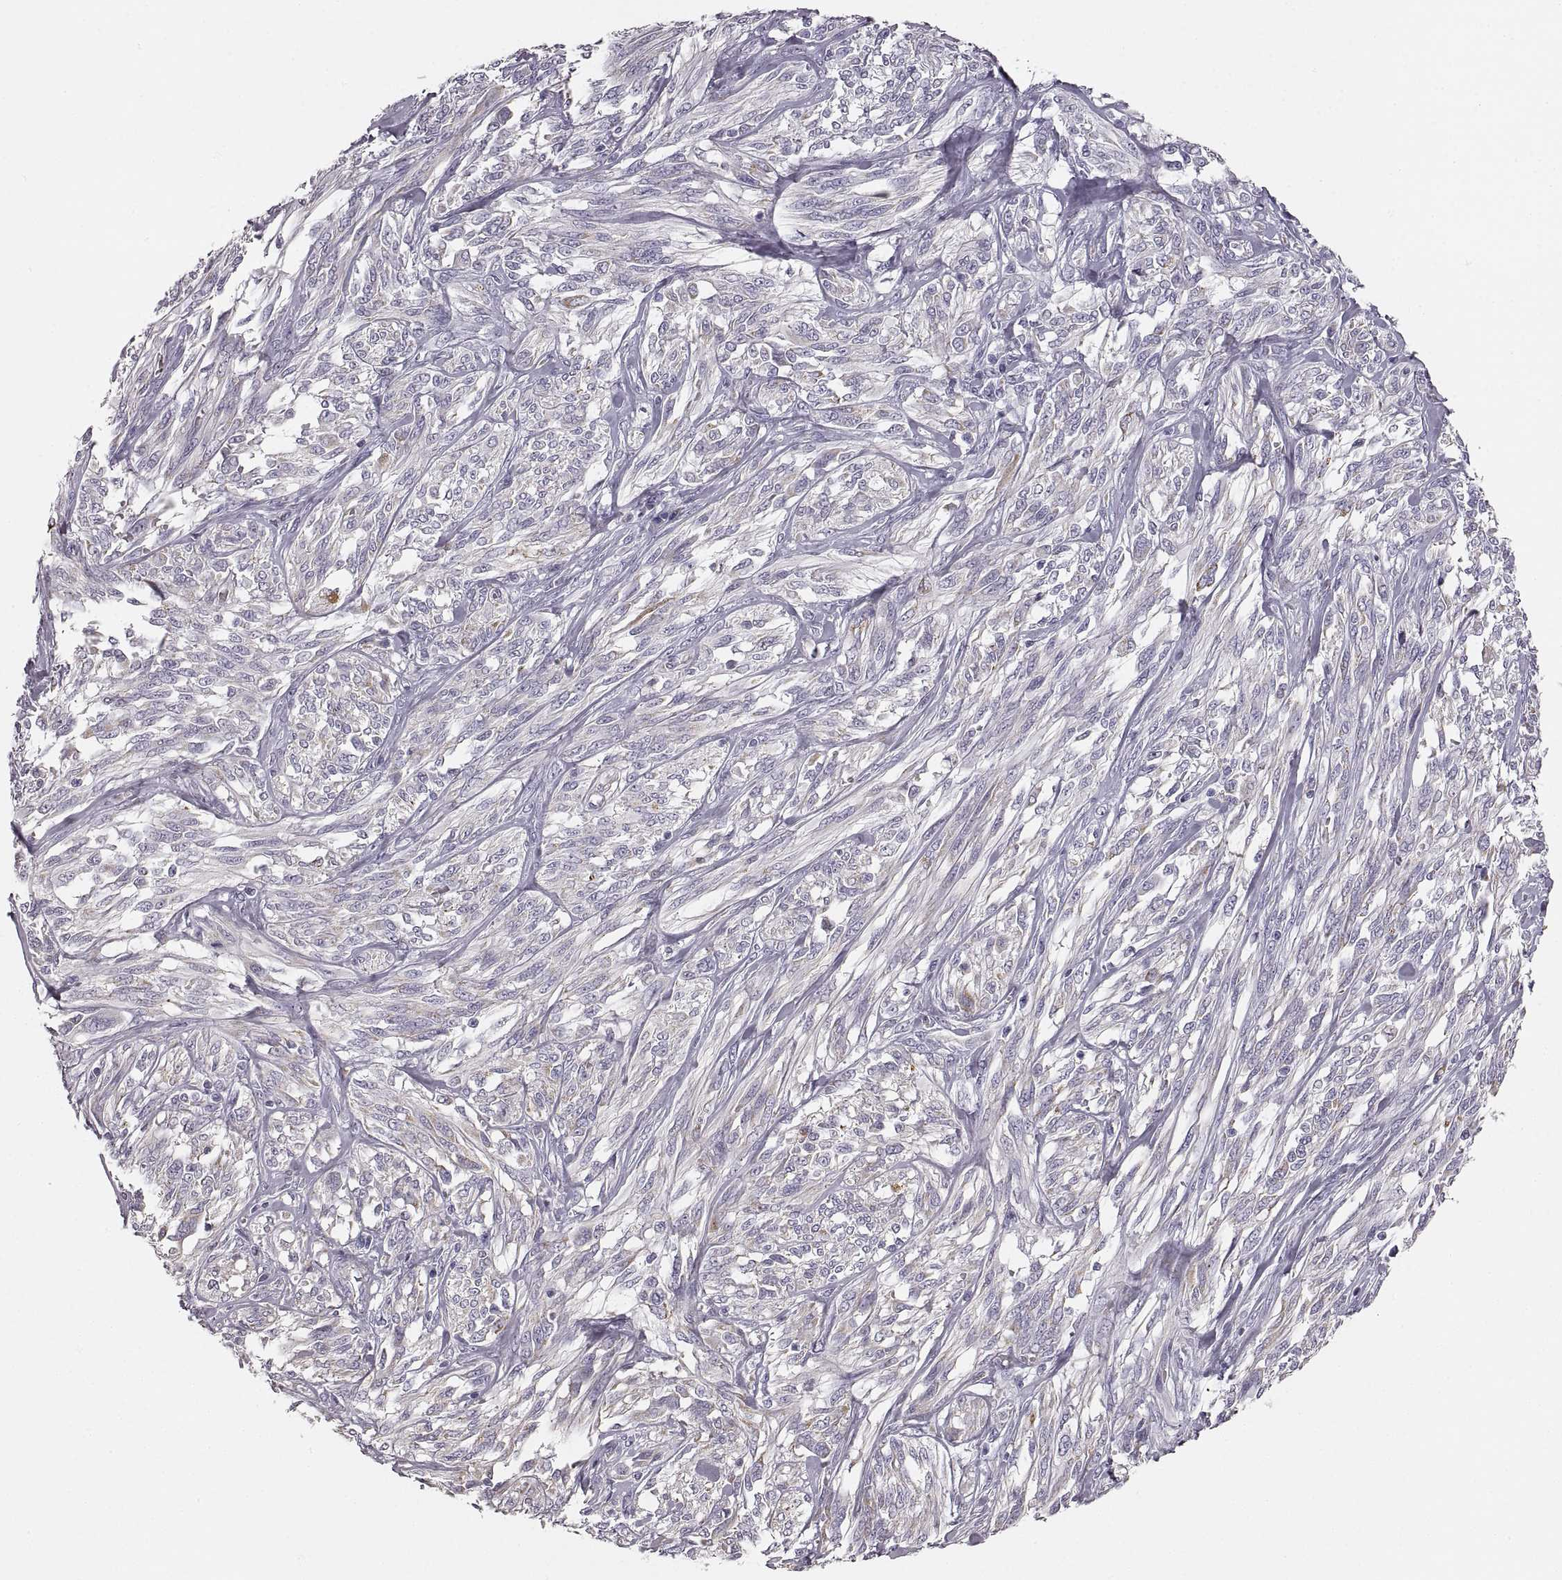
{"staining": {"intensity": "negative", "quantity": "none", "location": "none"}, "tissue": "melanoma", "cell_type": "Tumor cells", "image_type": "cancer", "snomed": [{"axis": "morphology", "description": "Malignant melanoma, NOS"}, {"axis": "topography", "description": "Skin"}], "caption": "This histopathology image is of melanoma stained with immunohistochemistry (IHC) to label a protein in brown with the nuclei are counter-stained blue. There is no staining in tumor cells.", "gene": "RDH13", "patient": {"sex": "female", "age": 91}}